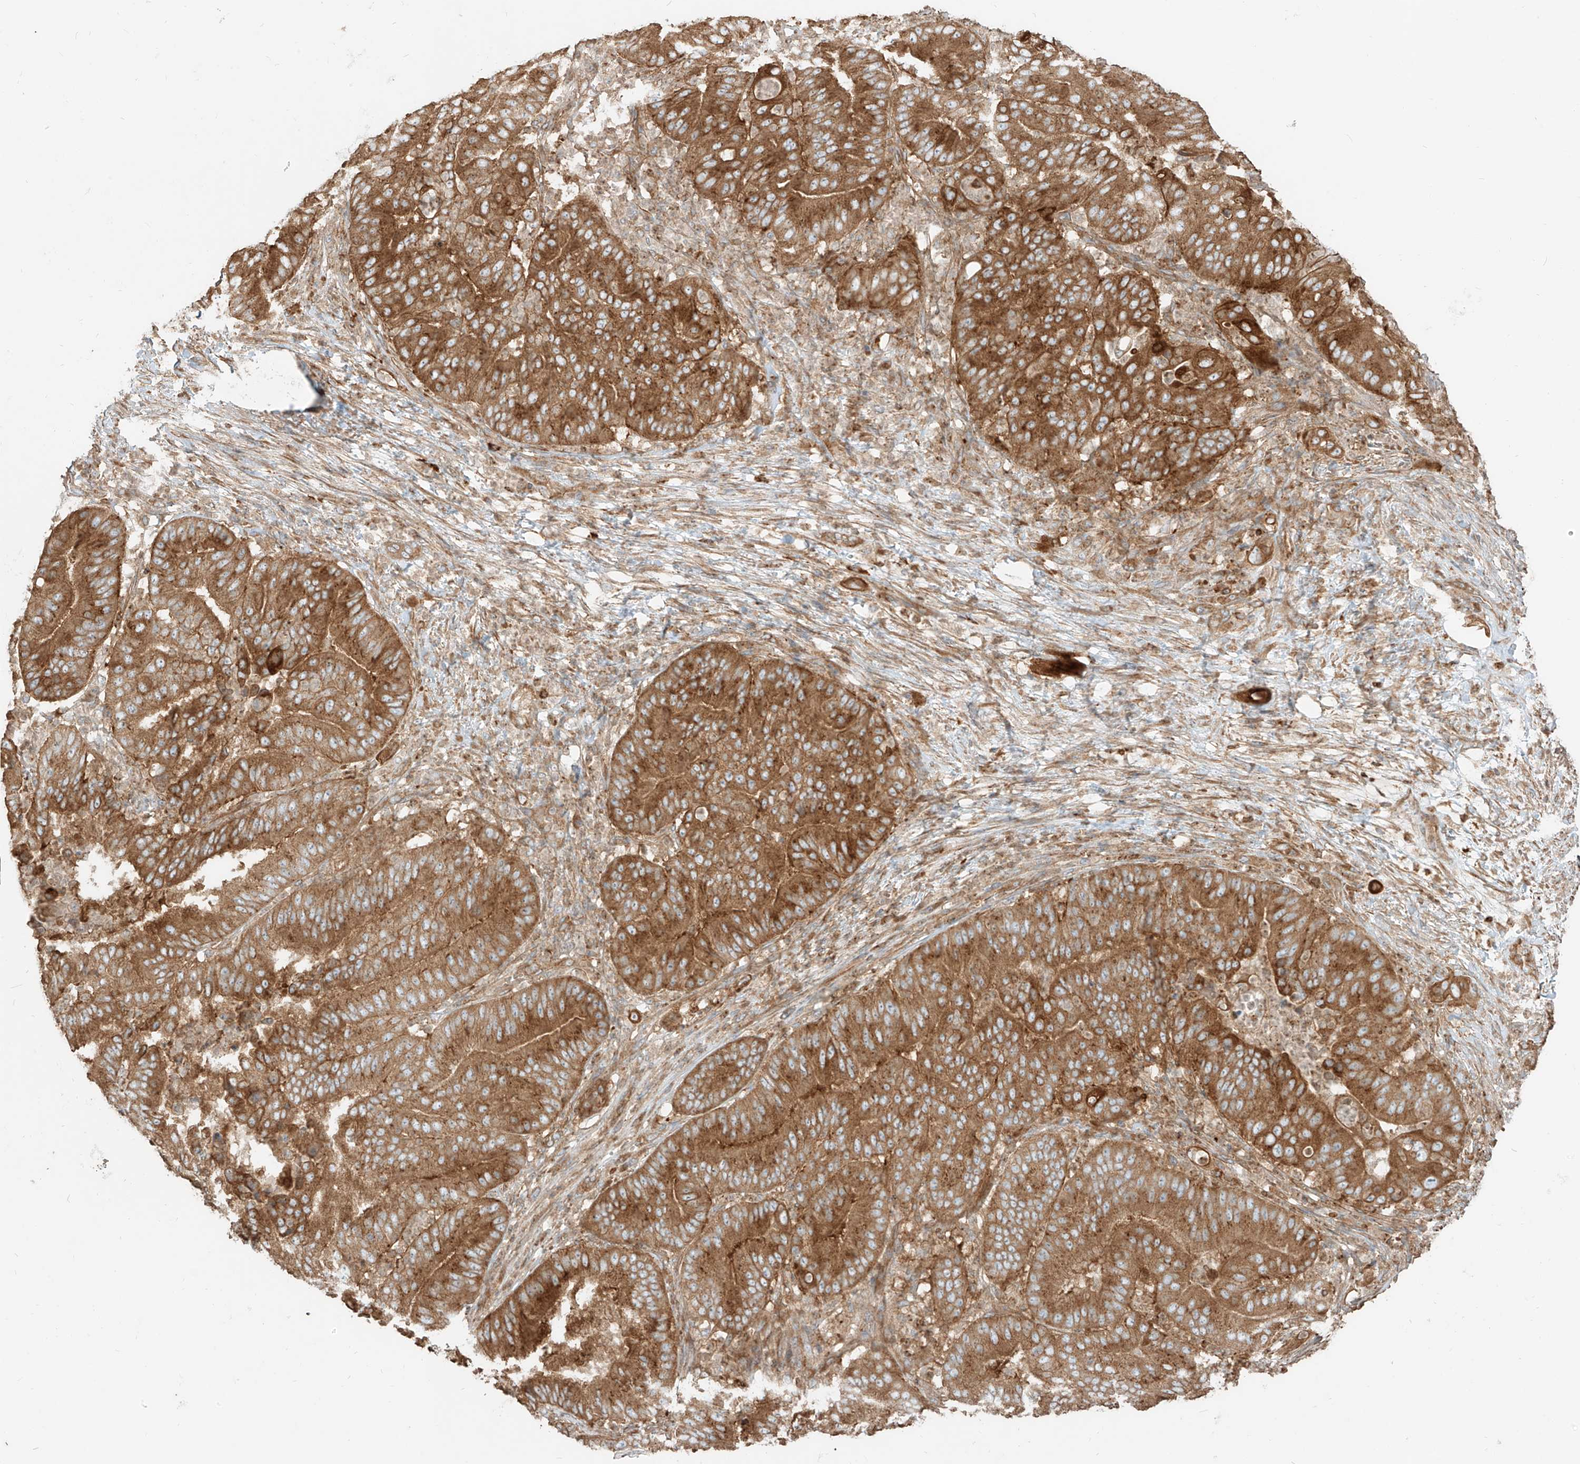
{"staining": {"intensity": "strong", "quantity": ">75%", "location": "cytoplasmic/membranous"}, "tissue": "pancreatic cancer", "cell_type": "Tumor cells", "image_type": "cancer", "snomed": [{"axis": "morphology", "description": "Adenocarcinoma, NOS"}, {"axis": "topography", "description": "Pancreas"}], "caption": "The histopathology image reveals immunohistochemical staining of pancreatic cancer. There is strong cytoplasmic/membranous expression is present in approximately >75% of tumor cells.", "gene": "CCDC115", "patient": {"sex": "female", "age": 77}}